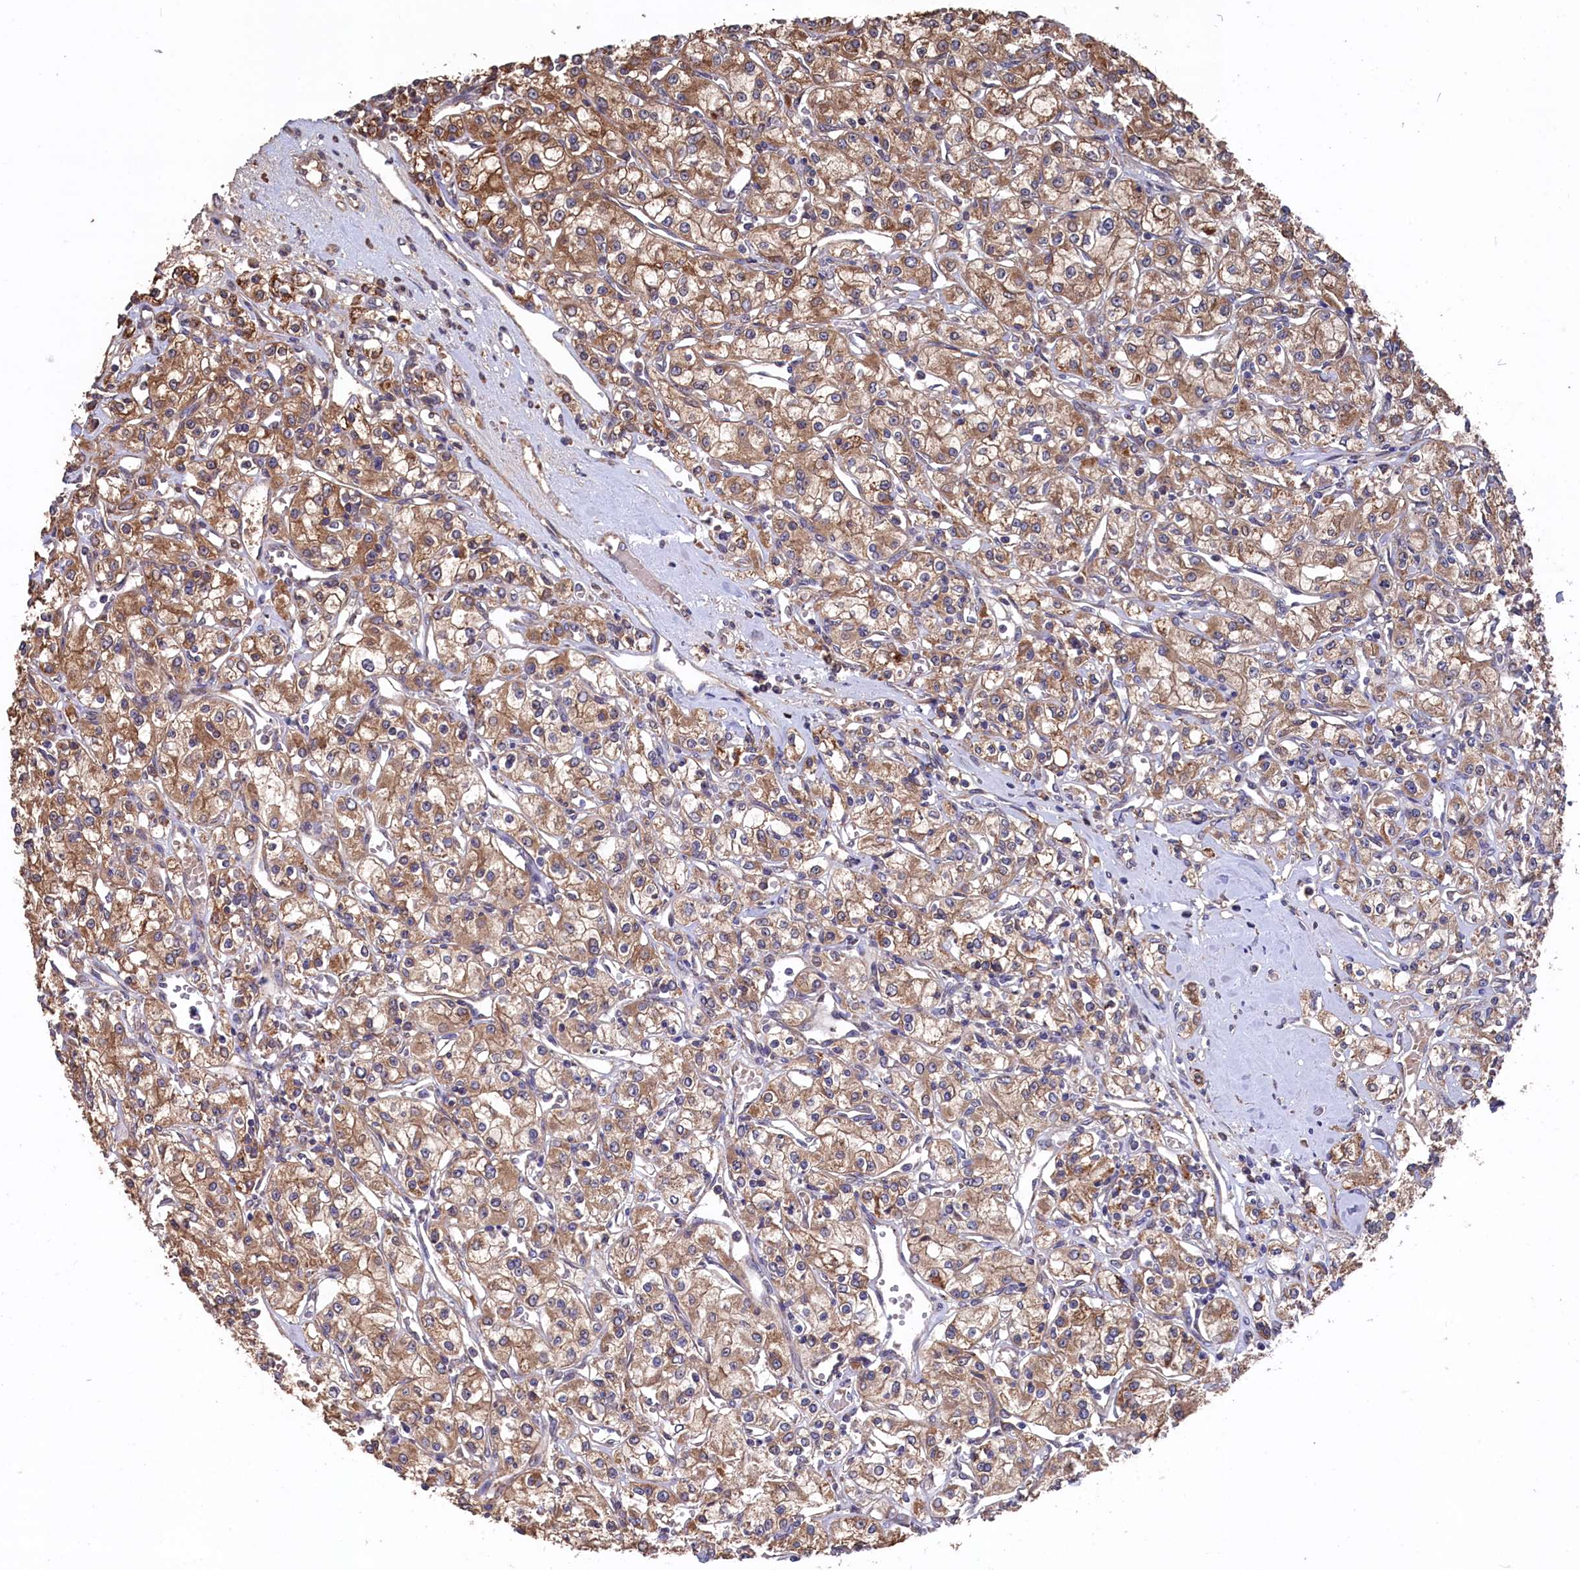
{"staining": {"intensity": "moderate", "quantity": ">75%", "location": "cytoplasmic/membranous"}, "tissue": "renal cancer", "cell_type": "Tumor cells", "image_type": "cancer", "snomed": [{"axis": "morphology", "description": "Adenocarcinoma, NOS"}, {"axis": "topography", "description": "Kidney"}], "caption": "A photomicrograph of renal adenocarcinoma stained for a protein demonstrates moderate cytoplasmic/membranous brown staining in tumor cells.", "gene": "SLC12A4", "patient": {"sex": "female", "age": 59}}